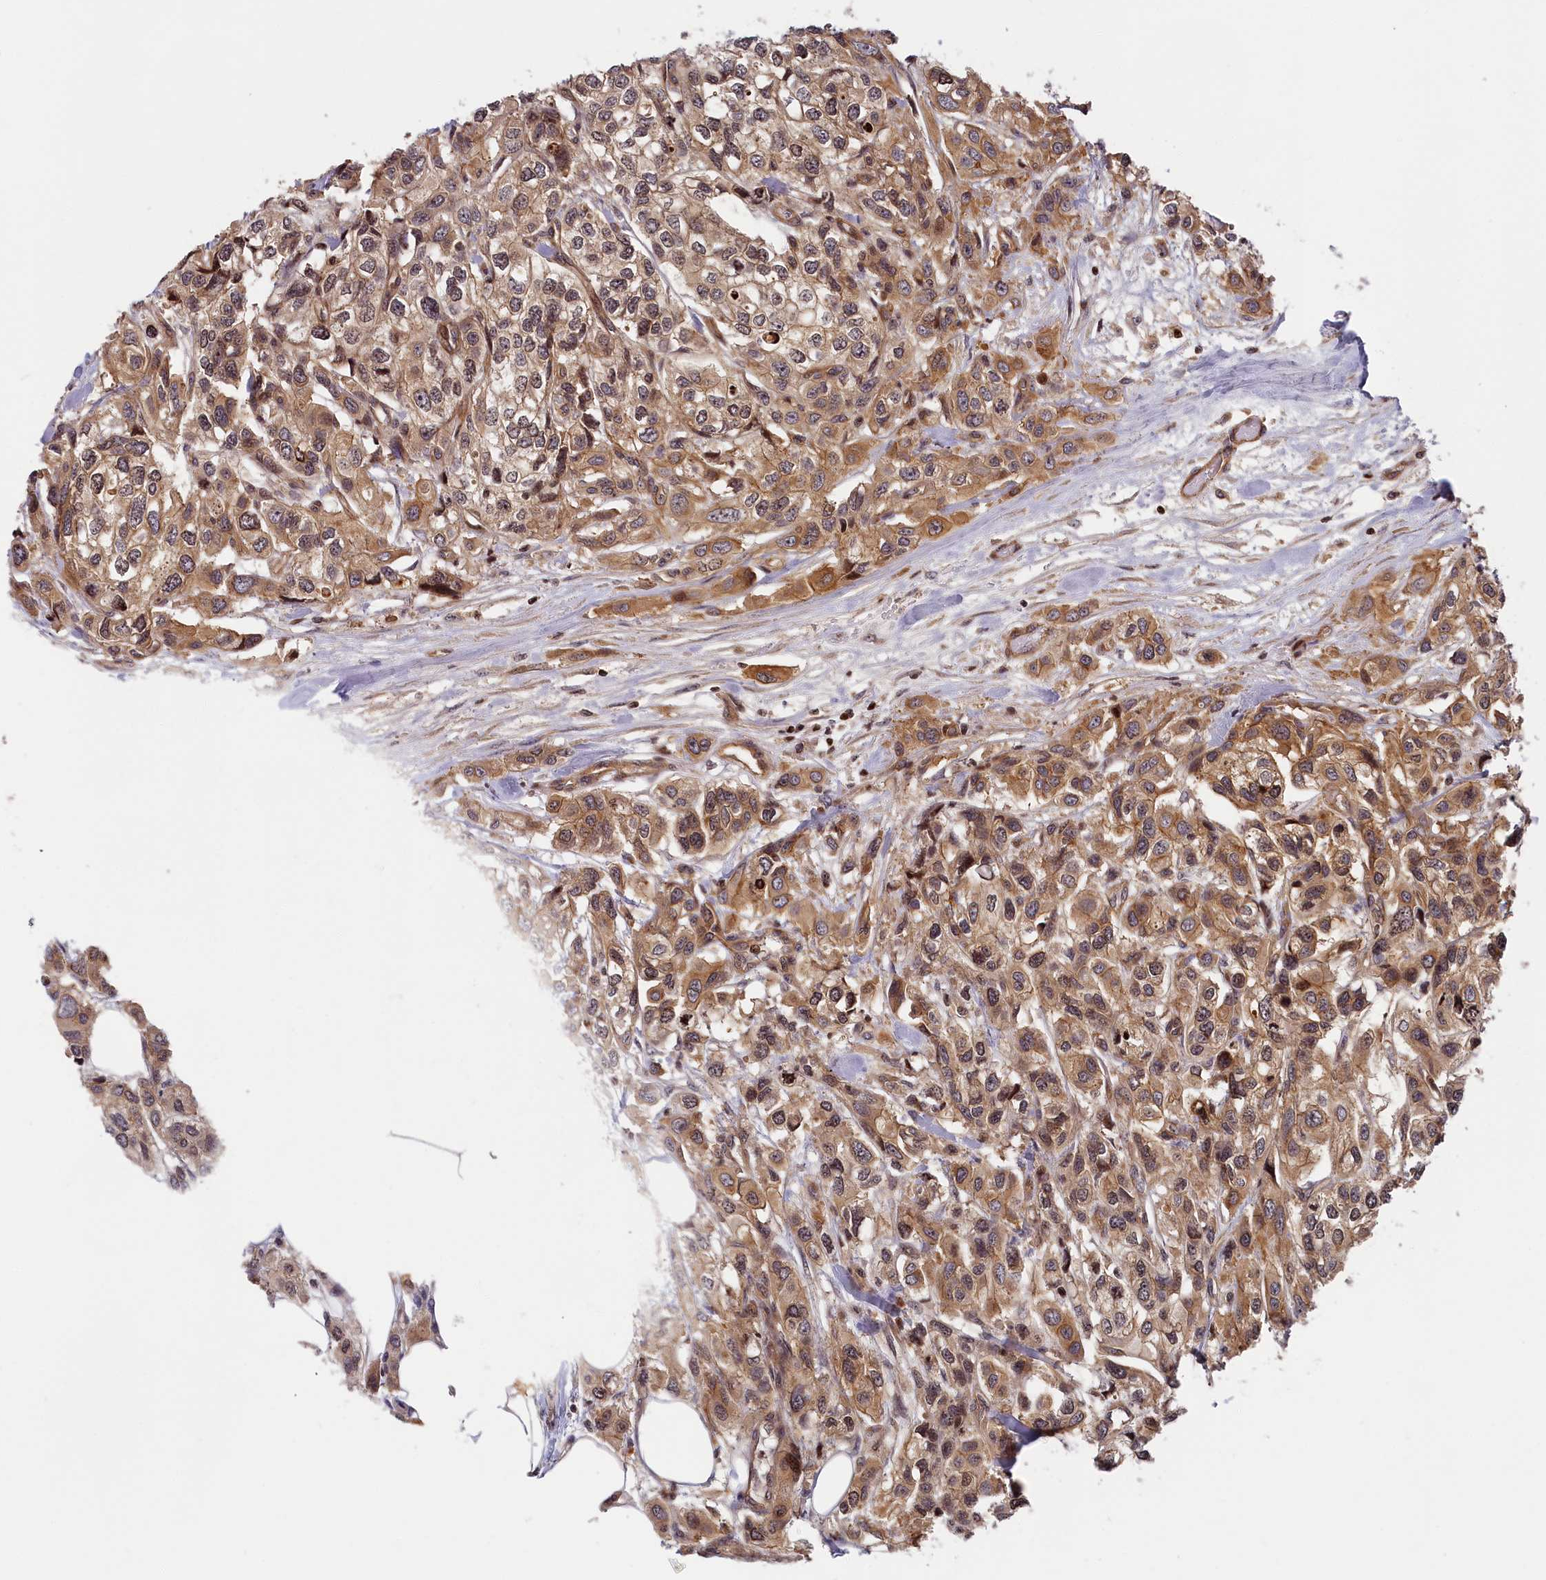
{"staining": {"intensity": "moderate", "quantity": ">75%", "location": "cytoplasmic/membranous"}, "tissue": "urothelial cancer", "cell_type": "Tumor cells", "image_type": "cancer", "snomed": [{"axis": "morphology", "description": "Urothelial carcinoma, High grade"}, {"axis": "topography", "description": "Urinary bladder"}], "caption": "Protein positivity by immunohistochemistry displays moderate cytoplasmic/membranous positivity in about >75% of tumor cells in high-grade urothelial carcinoma. (Stains: DAB (3,3'-diaminobenzidine) in brown, nuclei in blue, Microscopy: brightfield microscopy at high magnification).", "gene": "CEP44", "patient": {"sex": "male", "age": 67}}